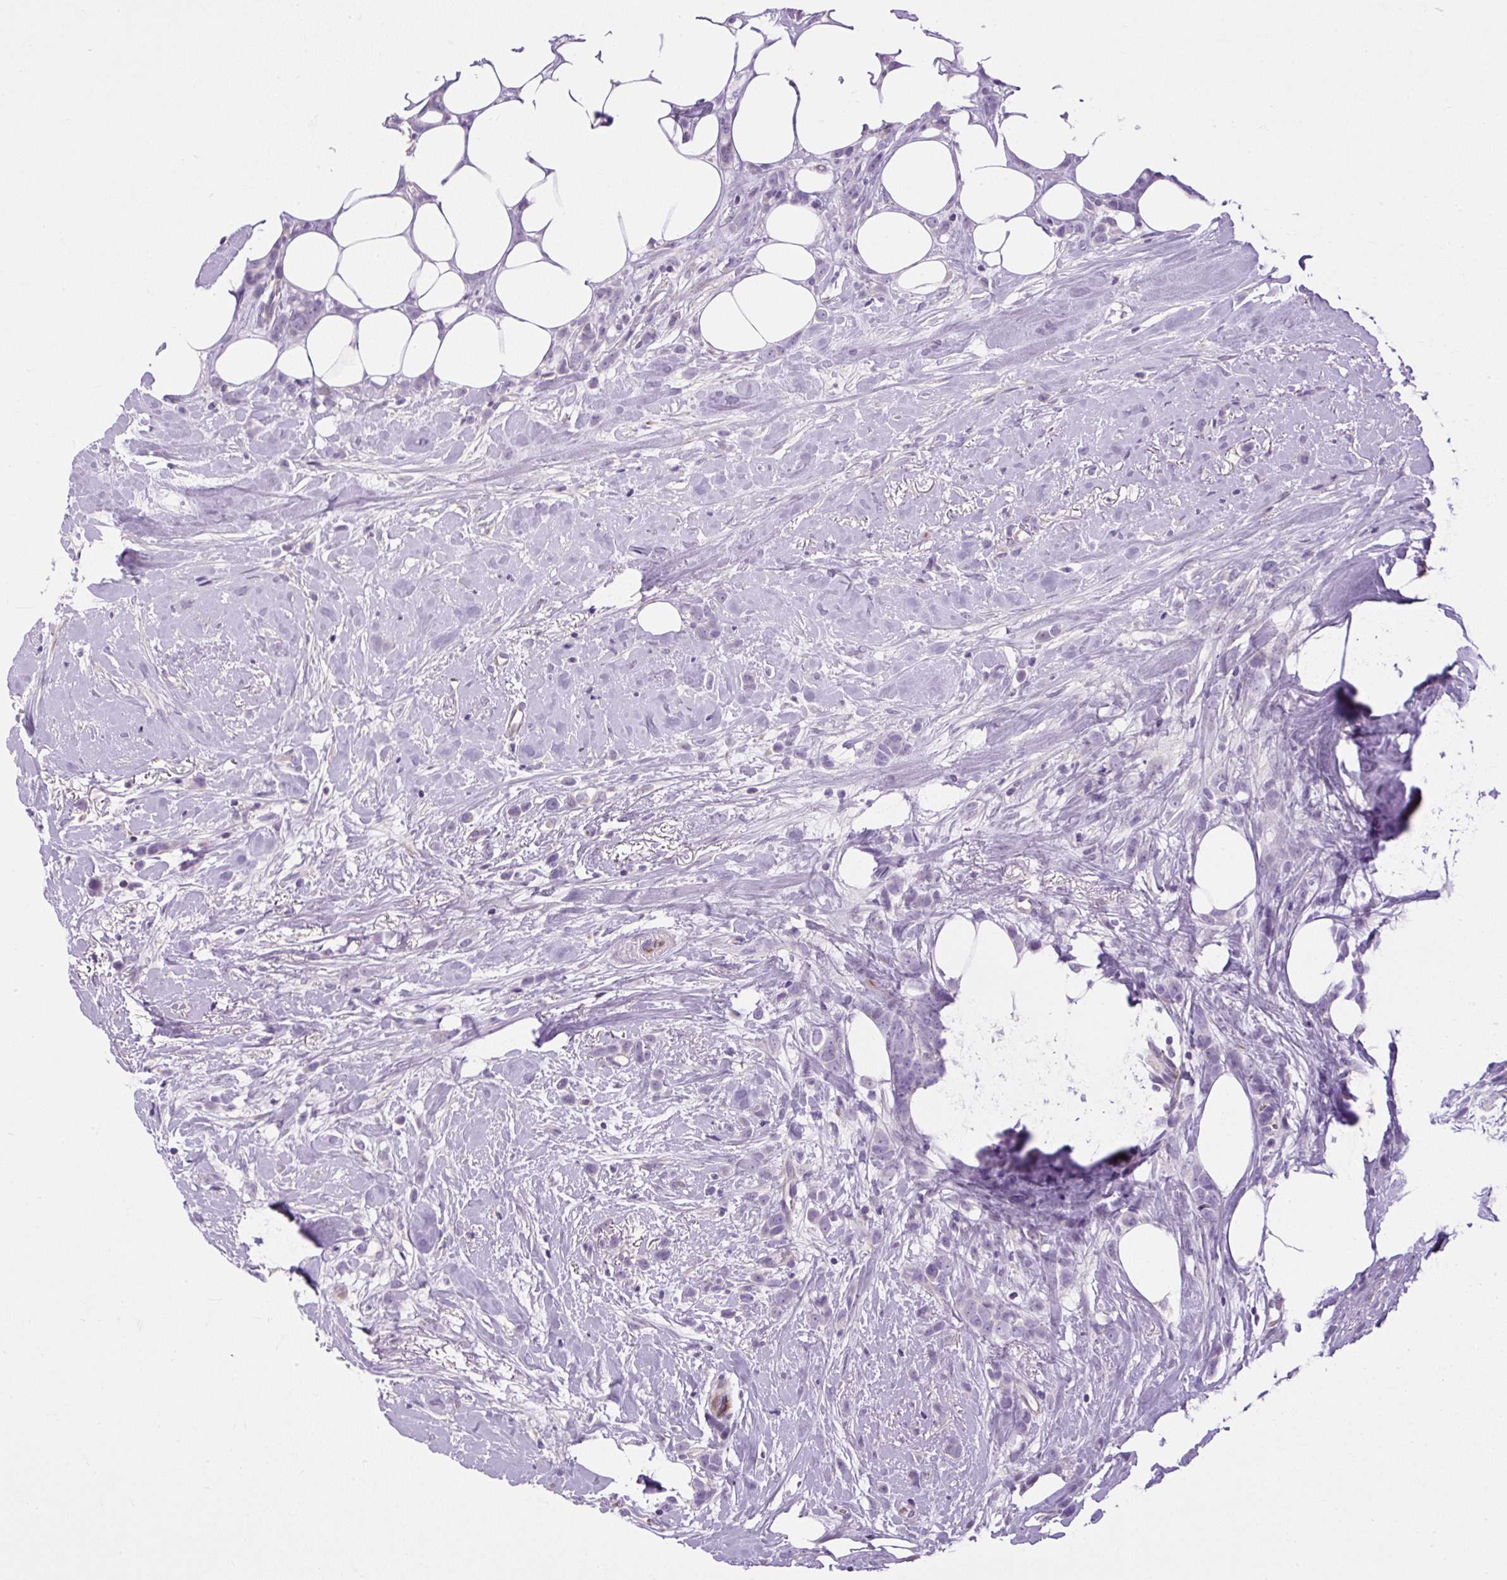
{"staining": {"intensity": "negative", "quantity": "none", "location": "none"}, "tissue": "breast cancer", "cell_type": "Tumor cells", "image_type": "cancer", "snomed": [{"axis": "morphology", "description": "Duct carcinoma"}, {"axis": "topography", "description": "Breast"}], "caption": "High magnification brightfield microscopy of breast cancer (invasive ductal carcinoma) stained with DAB (brown) and counterstained with hematoxylin (blue): tumor cells show no significant staining. (Immunohistochemistry, brightfield microscopy, high magnification).", "gene": "VWA7", "patient": {"sex": "female", "age": 80}}